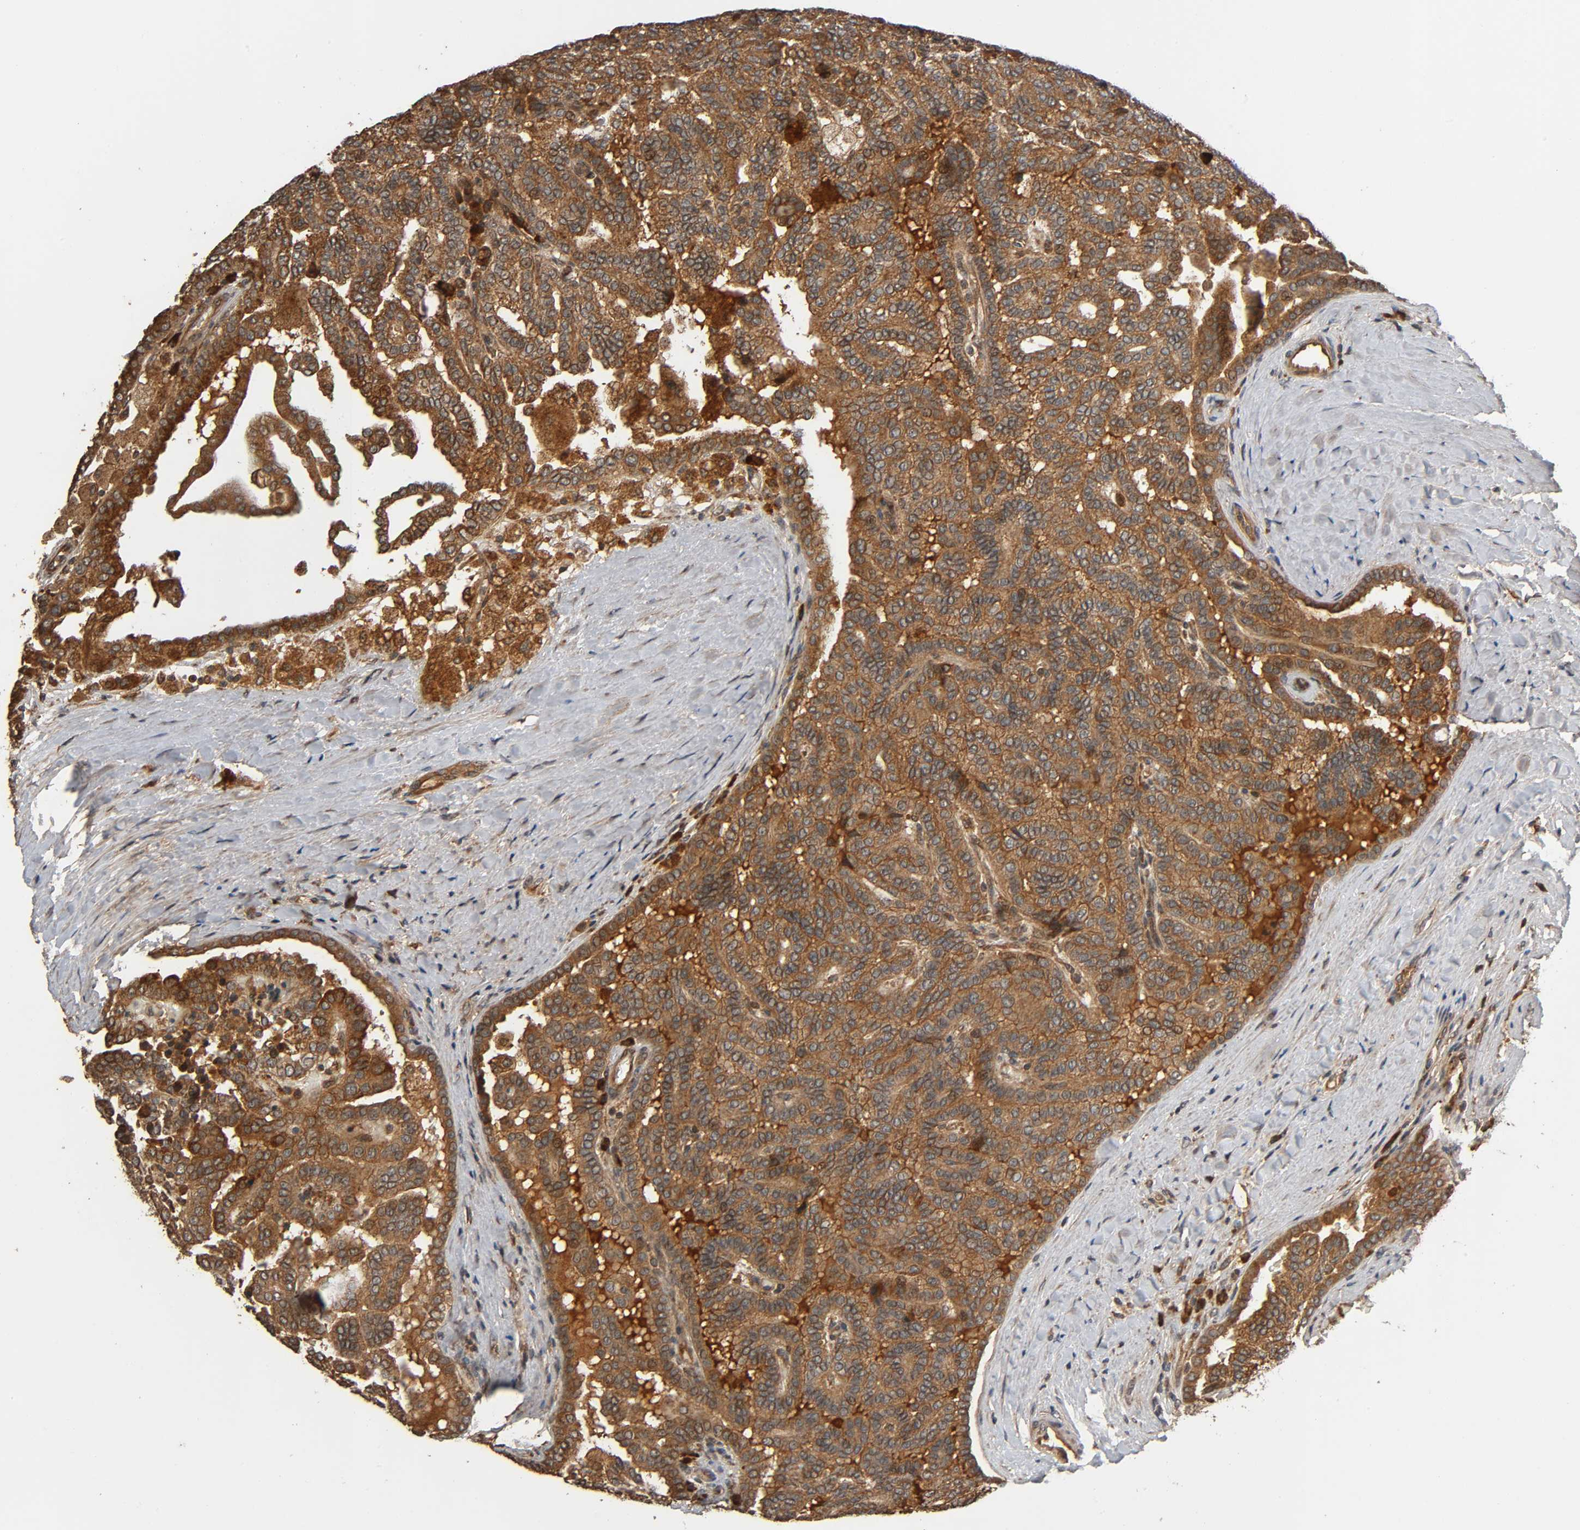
{"staining": {"intensity": "strong", "quantity": ">75%", "location": "cytoplasmic/membranous"}, "tissue": "renal cancer", "cell_type": "Tumor cells", "image_type": "cancer", "snomed": [{"axis": "morphology", "description": "Adenocarcinoma, NOS"}, {"axis": "topography", "description": "Kidney"}], "caption": "Immunohistochemistry staining of renal adenocarcinoma, which displays high levels of strong cytoplasmic/membranous positivity in approximately >75% of tumor cells indicating strong cytoplasmic/membranous protein positivity. The staining was performed using DAB (3,3'-diaminobenzidine) (brown) for protein detection and nuclei were counterstained in hematoxylin (blue).", "gene": "MAP3K8", "patient": {"sex": "male", "age": 61}}